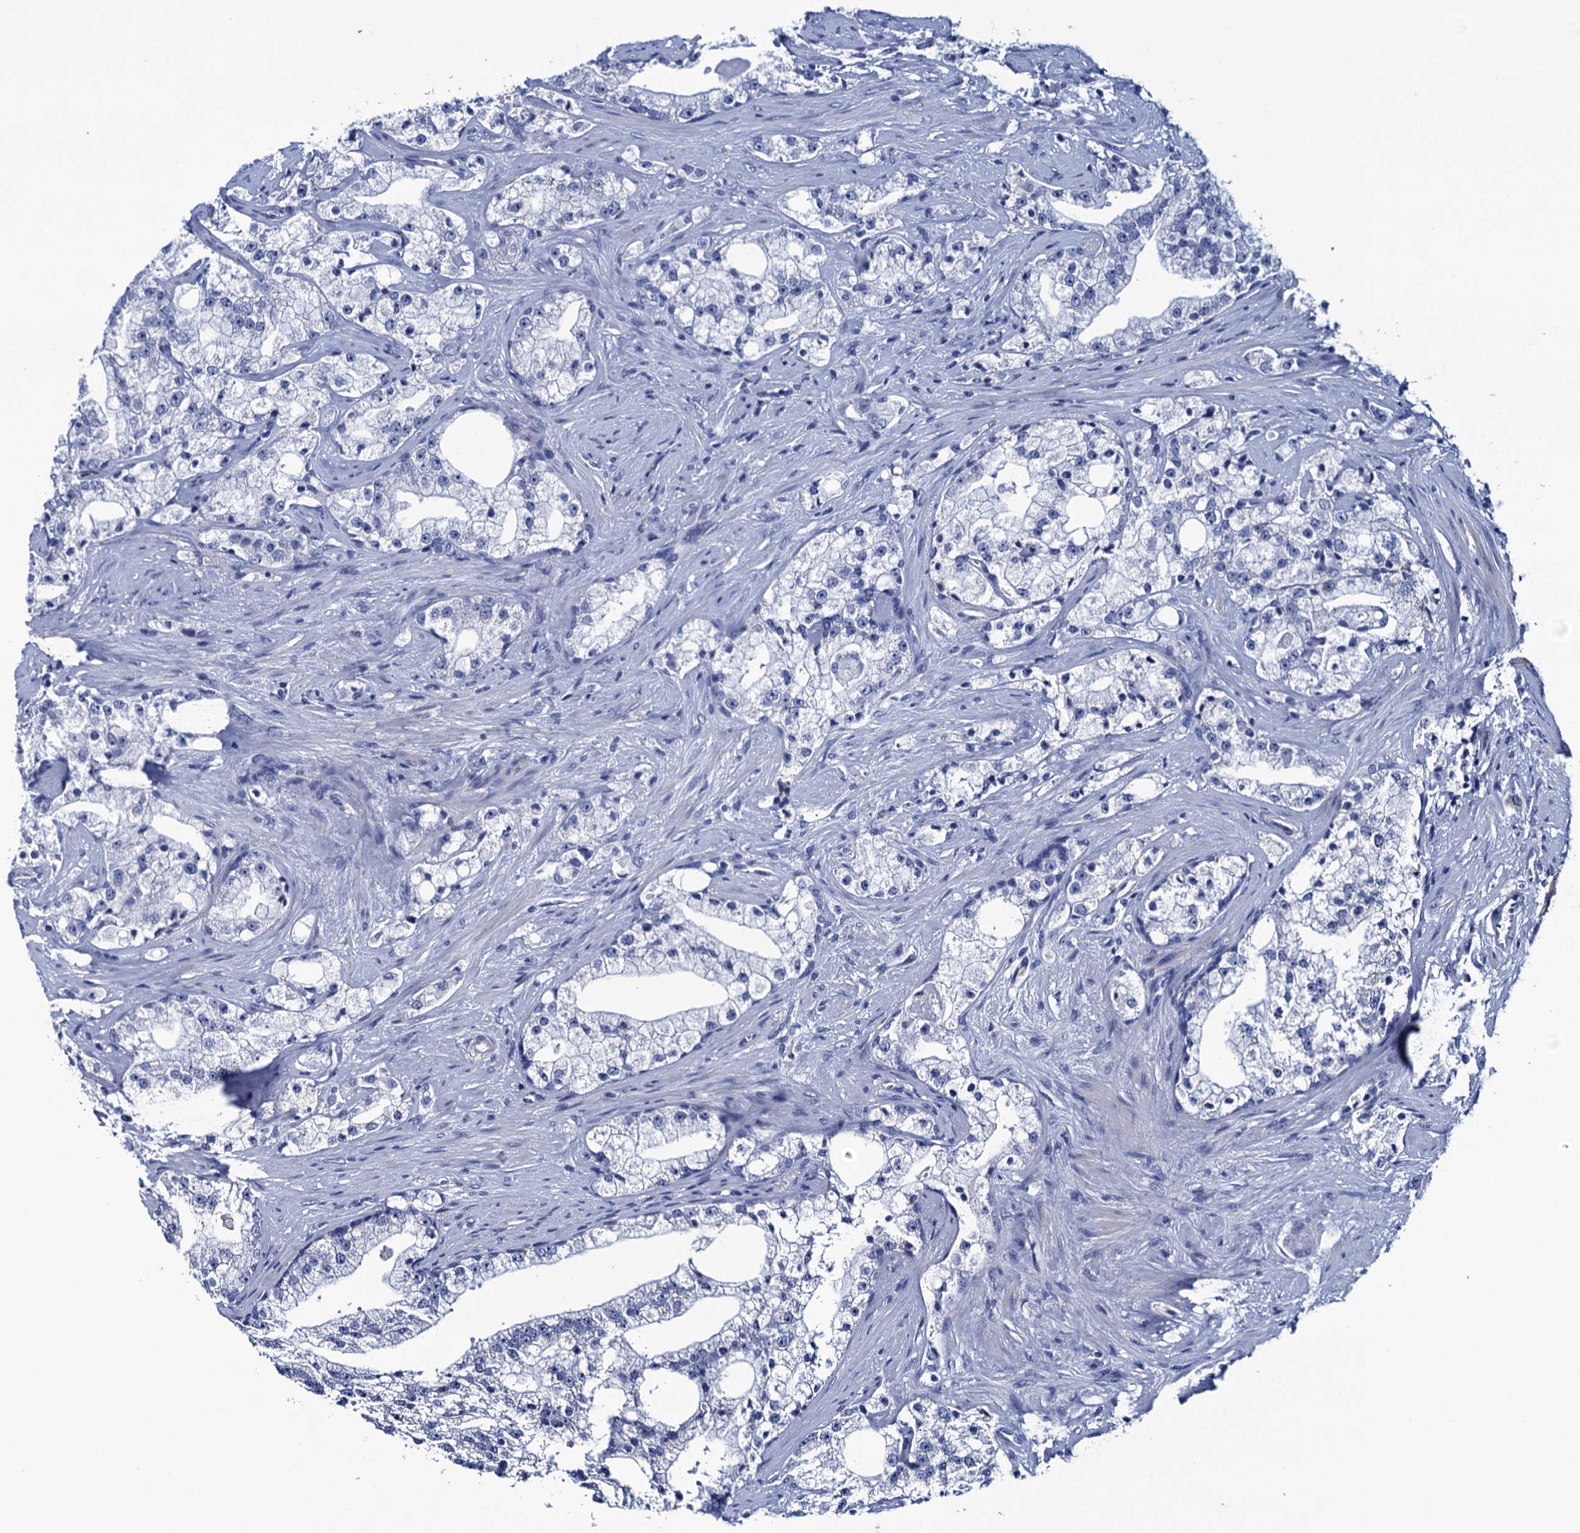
{"staining": {"intensity": "negative", "quantity": "none", "location": "none"}, "tissue": "prostate cancer", "cell_type": "Tumor cells", "image_type": "cancer", "snomed": [{"axis": "morphology", "description": "Adenocarcinoma, High grade"}, {"axis": "topography", "description": "Prostate"}], "caption": "High power microscopy image of an immunohistochemistry (IHC) photomicrograph of prostate adenocarcinoma (high-grade), revealing no significant expression in tumor cells.", "gene": "RHCG", "patient": {"sex": "male", "age": 64}}